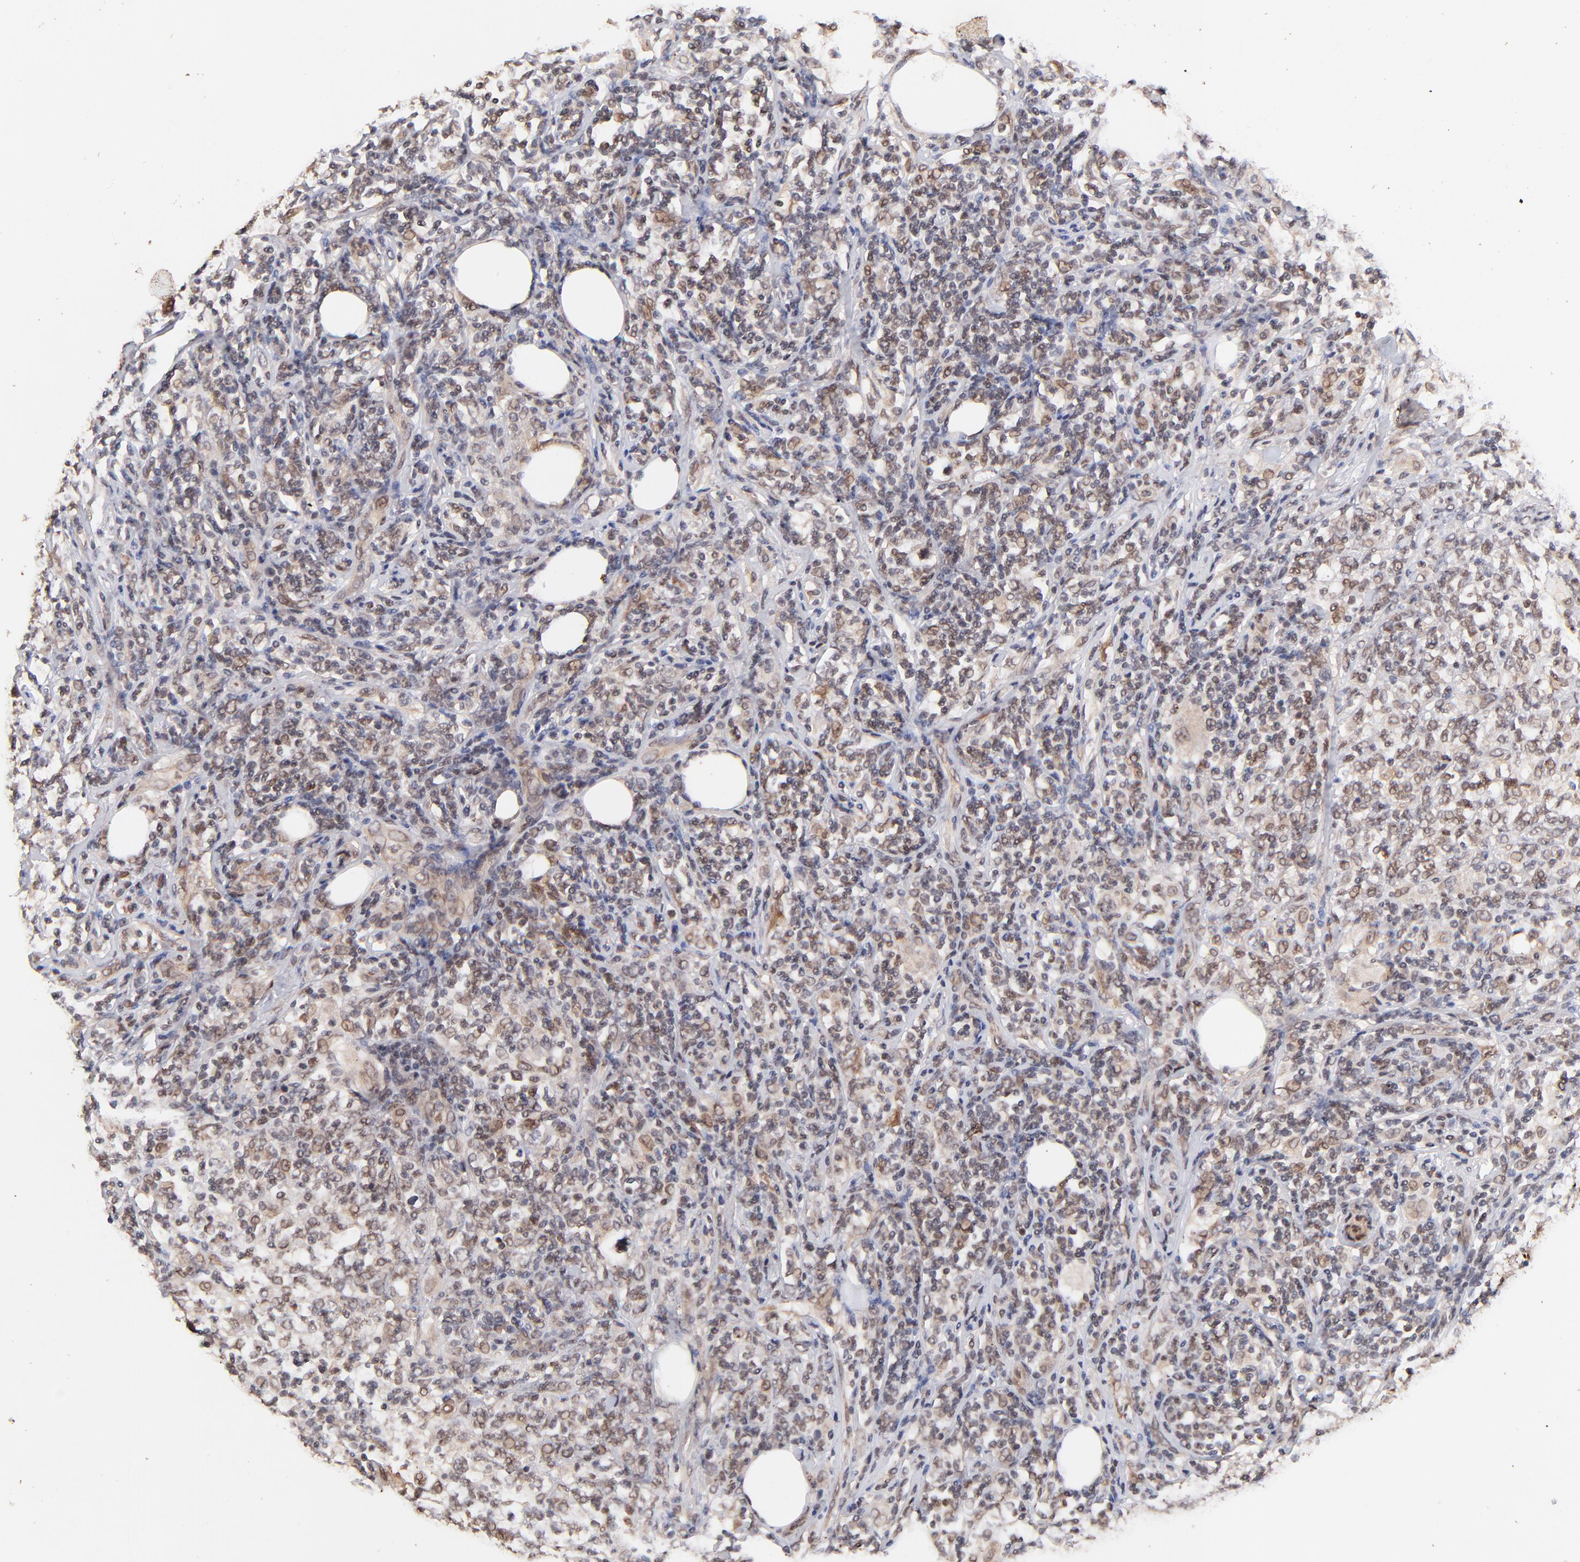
{"staining": {"intensity": "weak", "quantity": "25%-75%", "location": "nuclear"}, "tissue": "lymphoma", "cell_type": "Tumor cells", "image_type": "cancer", "snomed": [{"axis": "morphology", "description": "Malignant lymphoma, non-Hodgkin's type, High grade"}, {"axis": "topography", "description": "Lymph node"}], "caption": "Immunohistochemistry (IHC) of malignant lymphoma, non-Hodgkin's type (high-grade) reveals low levels of weak nuclear staining in approximately 25%-75% of tumor cells. (DAB IHC, brown staining for protein, blue staining for nuclei).", "gene": "ZFP92", "patient": {"sex": "female", "age": 84}}